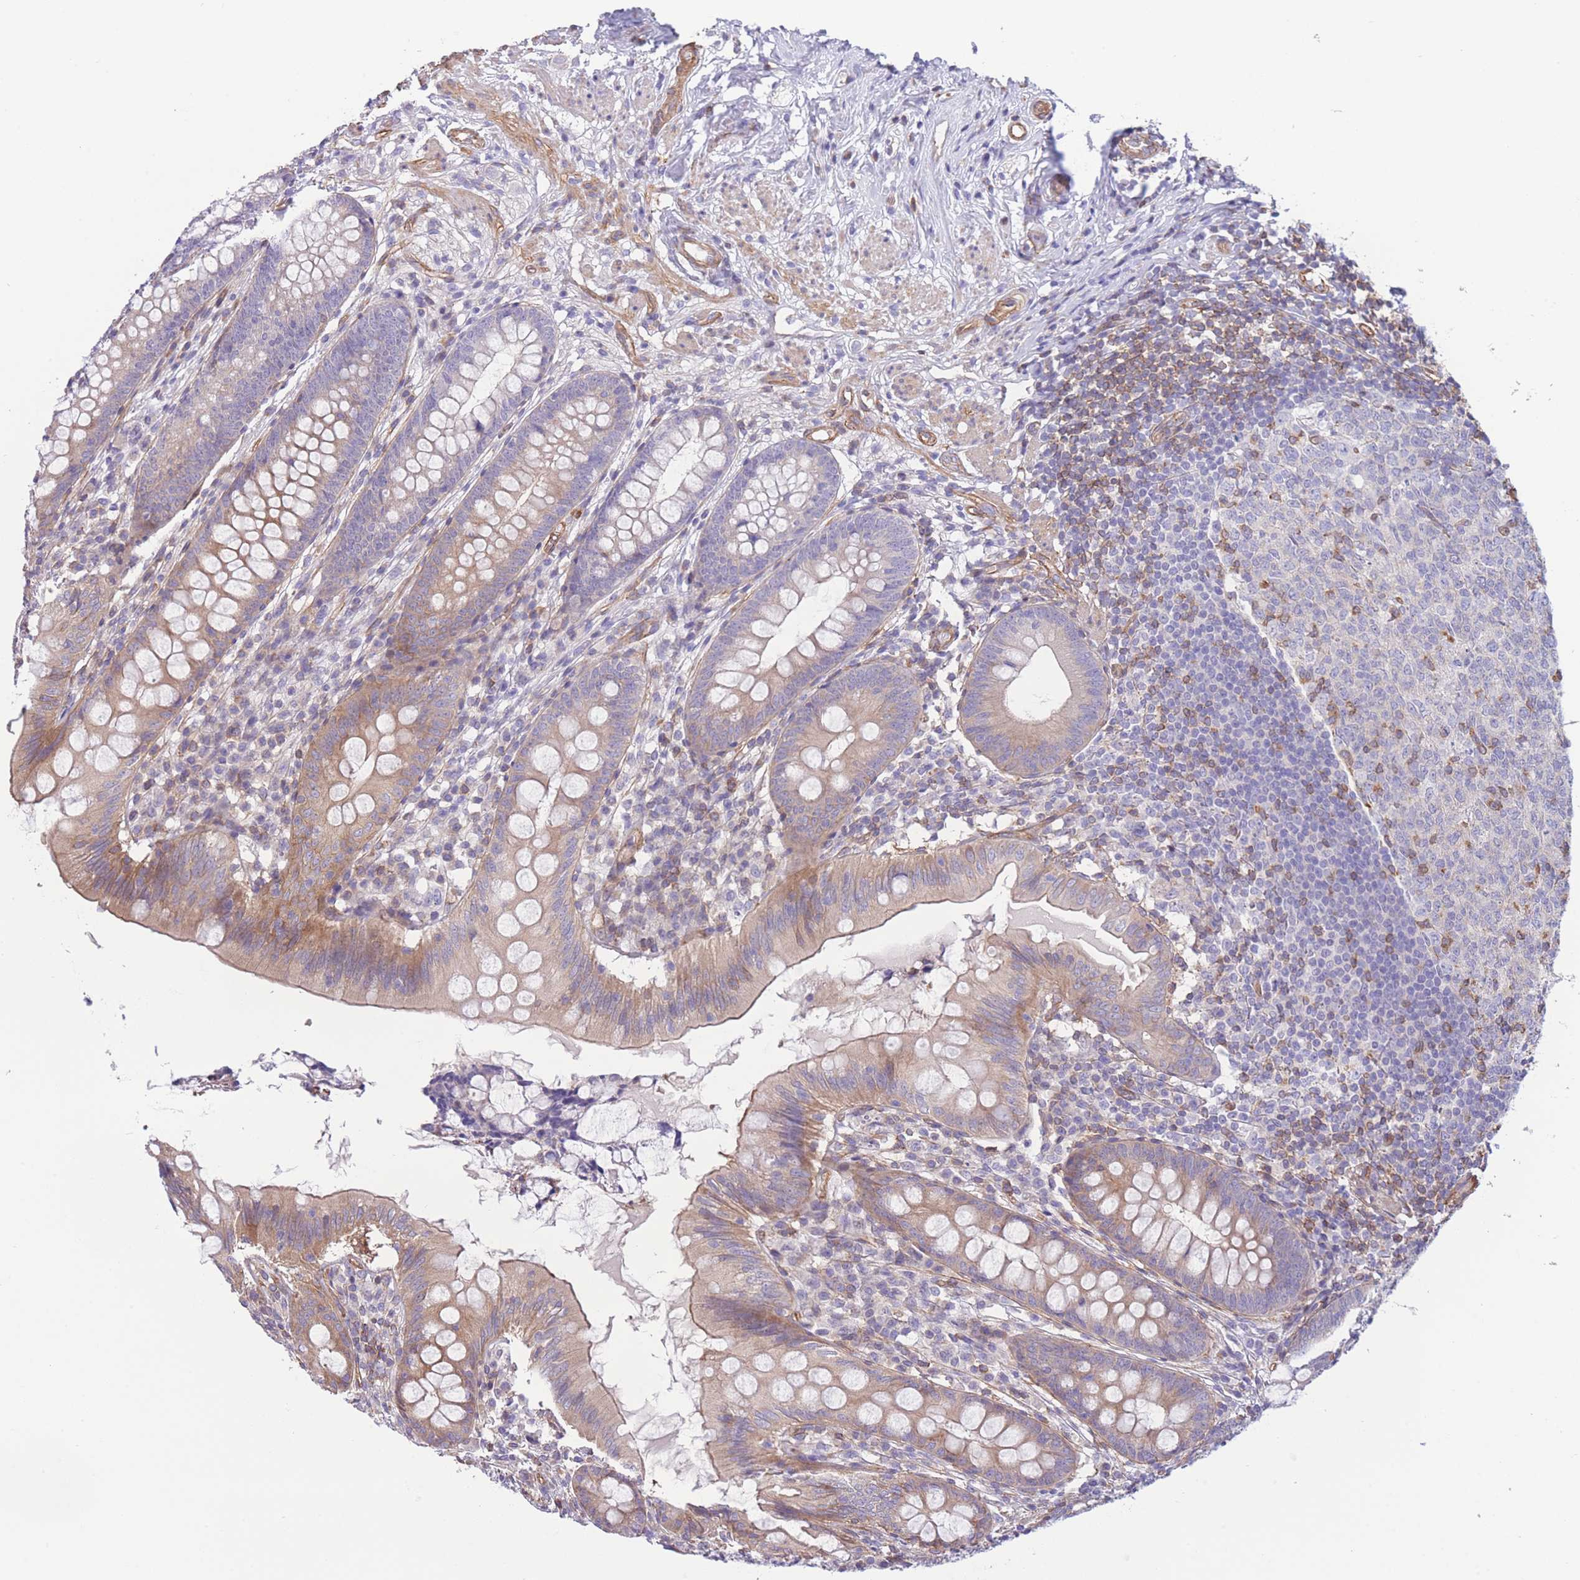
{"staining": {"intensity": "weak", "quantity": "25%-75%", "location": "cytoplasmic/membranous"}, "tissue": "appendix", "cell_type": "Glandular cells", "image_type": "normal", "snomed": [{"axis": "morphology", "description": "Normal tissue, NOS"}, {"axis": "topography", "description": "Appendix"}], "caption": "IHC (DAB) staining of benign appendix reveals weak cytoplasmic/membranous protein staining in about 25%-75% of glandular cells.", "gene": "CDC25B", "patient": {"sex": "female", "age": 51}}